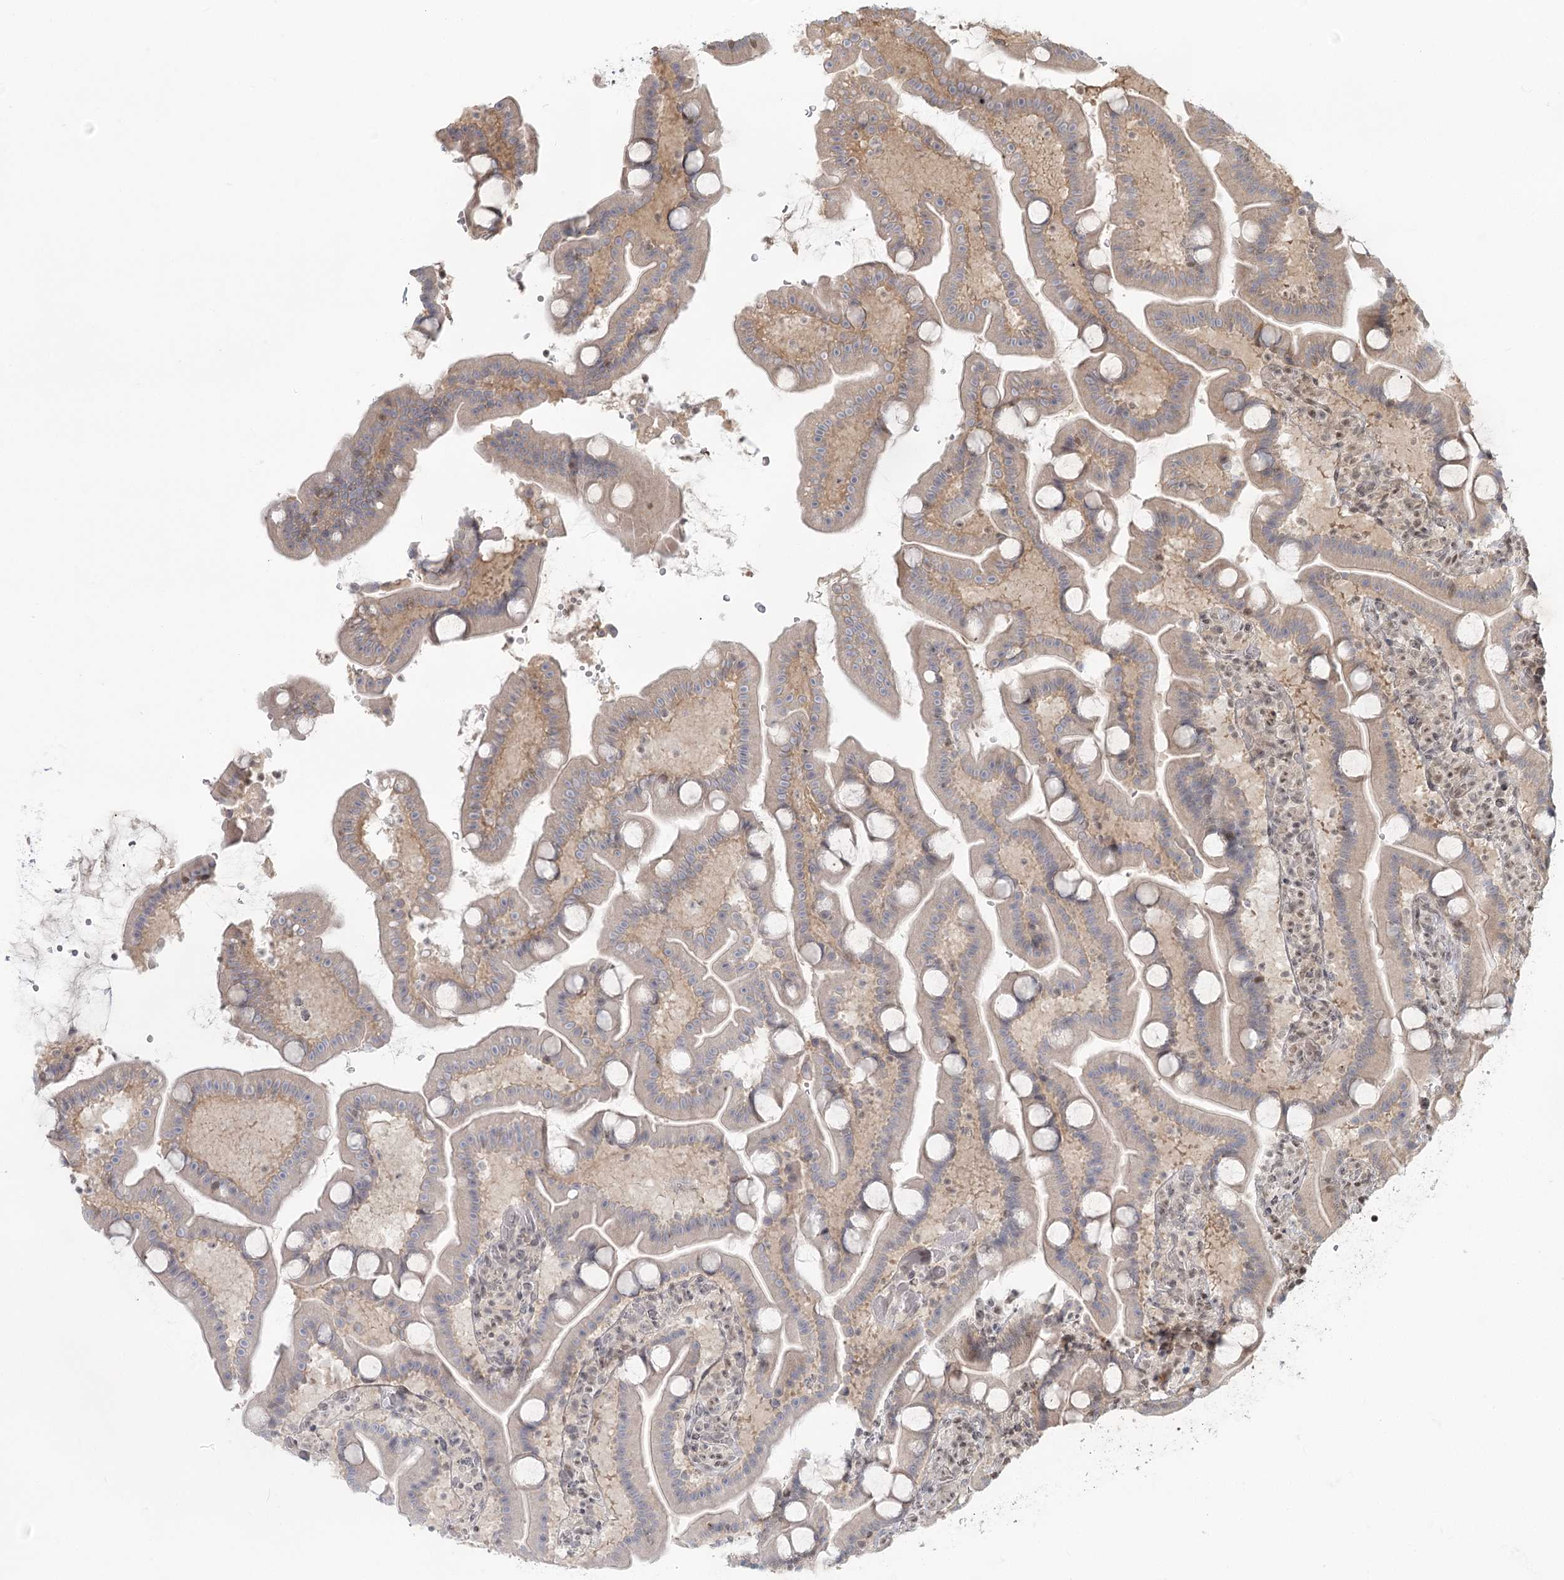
{"staining": {"intensity": "moderate", "quantity": "25%-75%", "location": "cytoplasmic/membranous,nuclear"}, "tissue": "duodenum", "cell_type": "Glandular cells", "image_type": "normal", "snomed": [{"axis": "morphology", "description": "Normal tissue, NOS"}, {"axis": "topography", "description": "Duodenum"}], "caption": "Human duodenum stained for a protein (brown) exhibits moderate cytoplasmic/membranous,nuclear positive expression in approximately 25%-75% of glandular cells.", "gene": "R3HCC1L", "patient": {"sex": "male", "age": 55}}